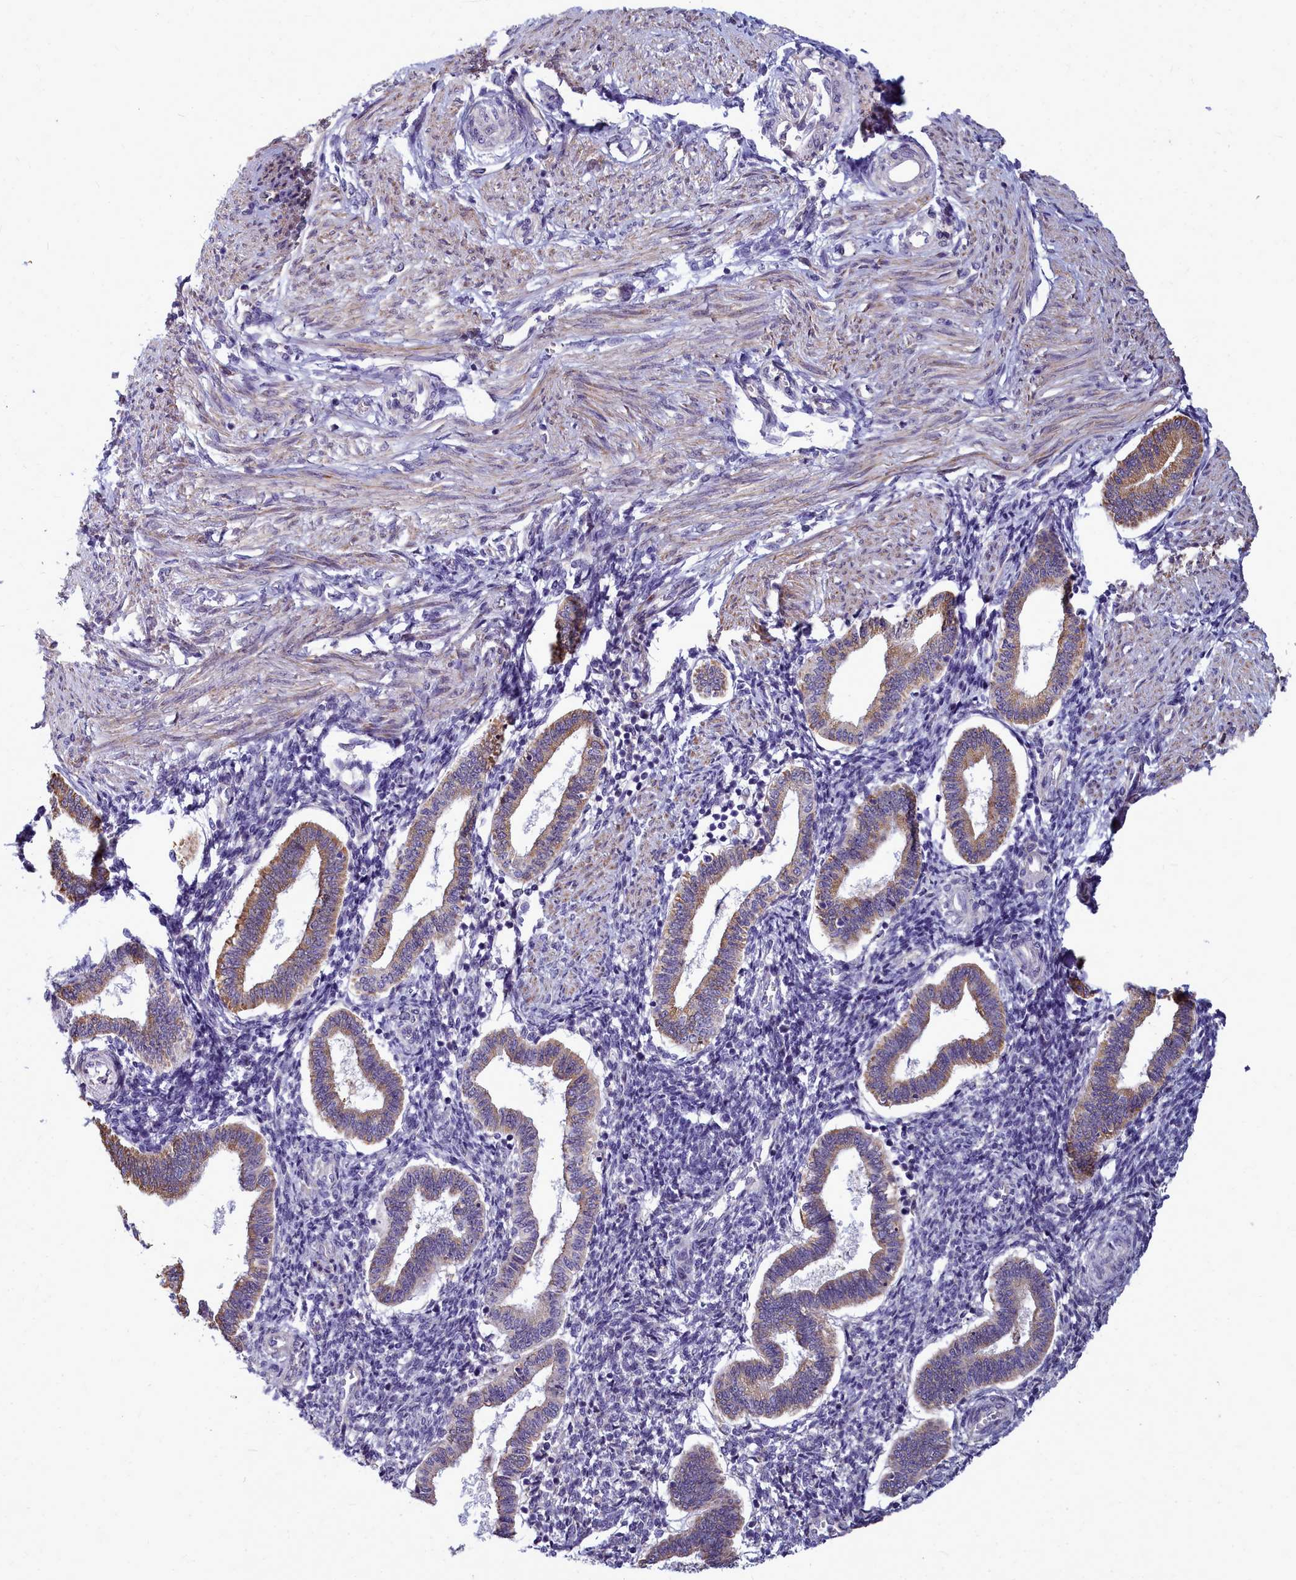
{"staining": {"intensity": "negative", "quantity": "none", "location": "none"}, "tissue": "endometrium", "cell_type": "Cells in endometrial stroma", "image_type": "normal", "snomed": [{"axis": "morphology", "description": "Normal tissue, NOS"}, {"axis": "topography", "description": "Endometrium"}], "caption": "Cells in endometrial stroma show no significant protein positivity in normal endometrium. The staining is performed using DAB (3,3'-diaminobenzidine) brown chromogen with nuclei counter-stained in using hematoxylin.", "gene": "SMPD4", "patient": {"sex": "female", "age": 24}}